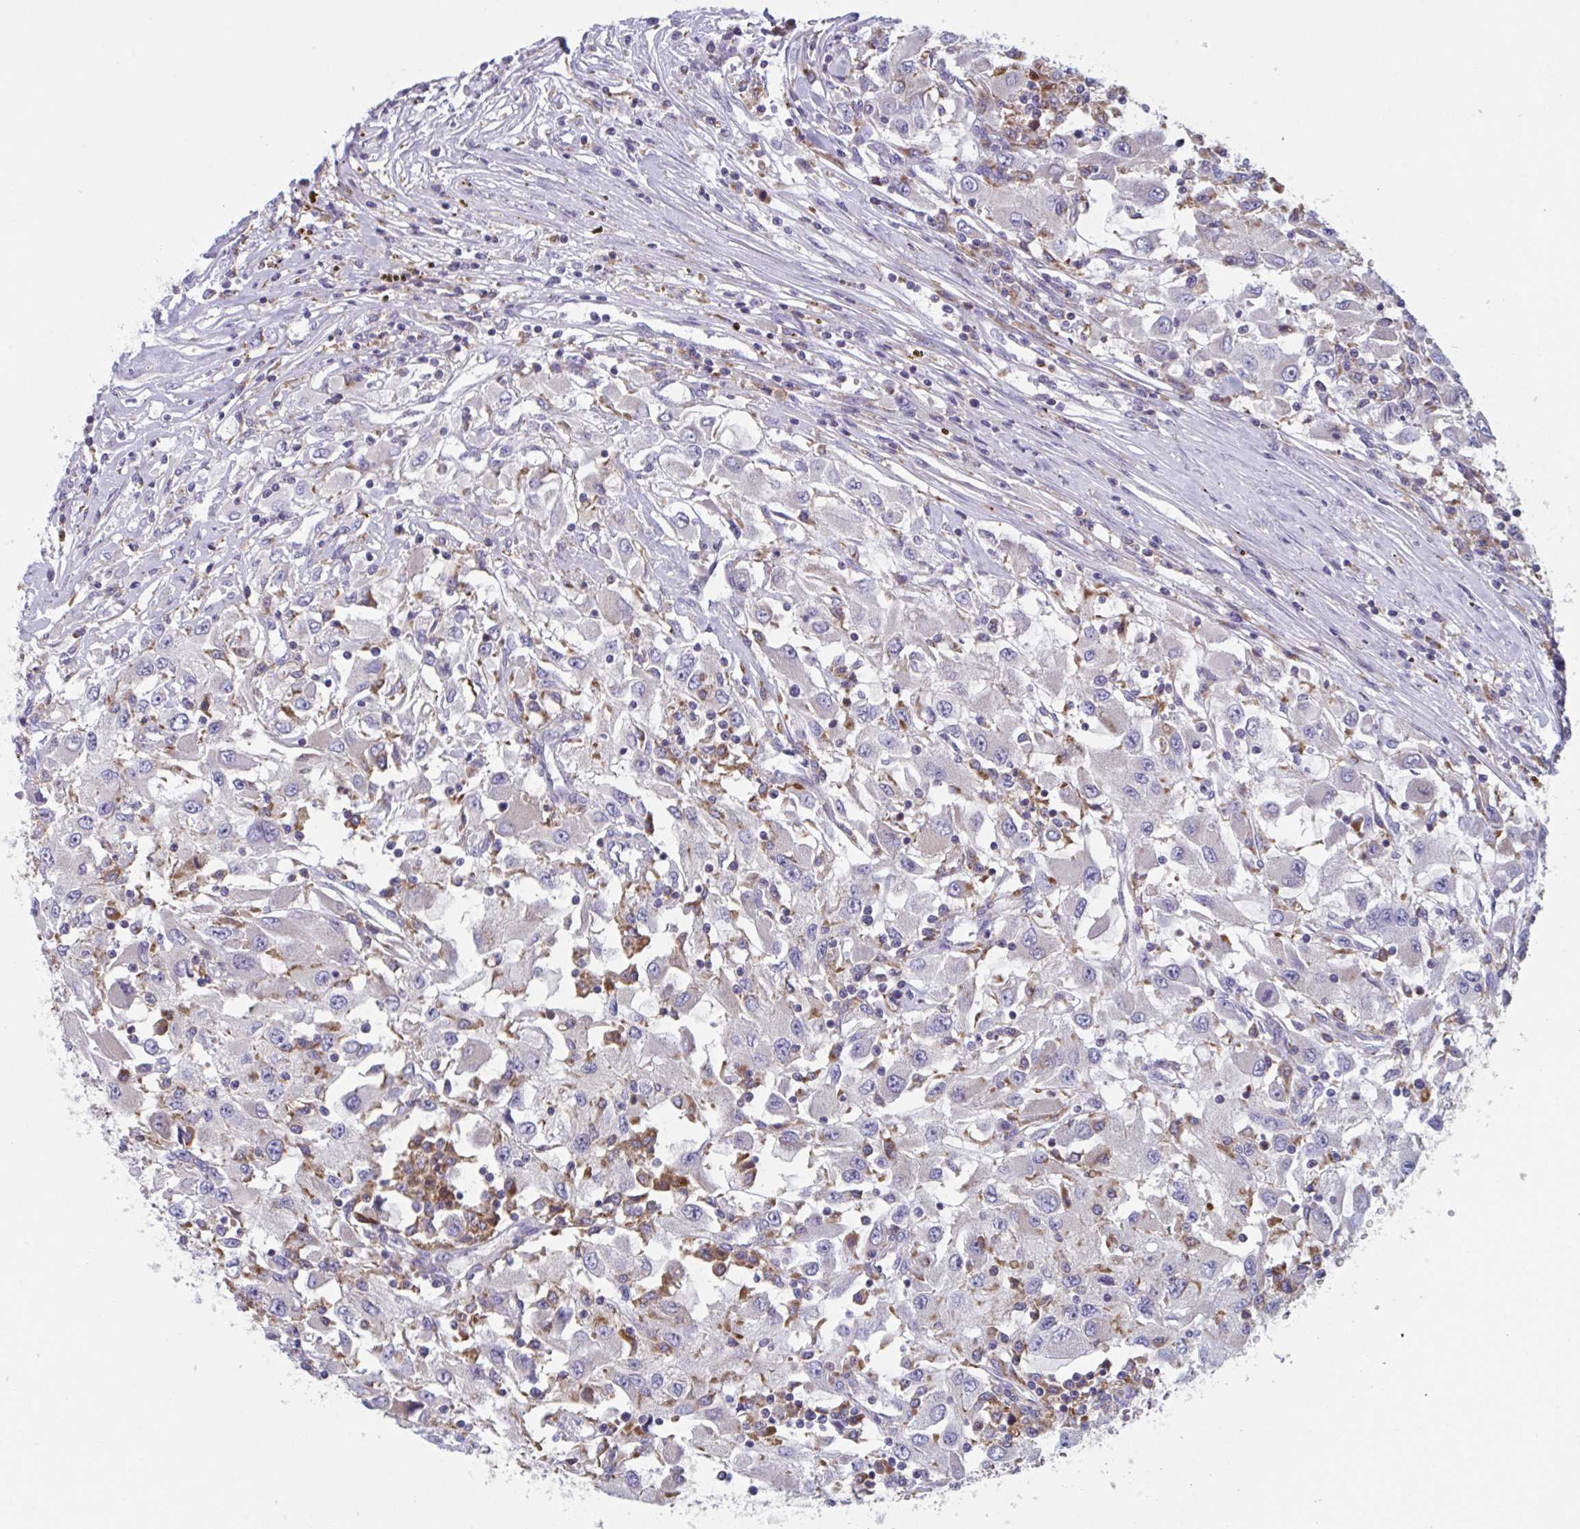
{"staining": {"intensity": "negative", "quantity": "none", "location": "none"}, "tissue": "renal cancer", "cell_type": "Tumor cells", "image_type": "cancer", "snomed": [{"axis": "morphology", "description": "Adenocarcinoma, NOS"}, {"axis": "topography", "description": "Kidney"}], "caption": "DAB (3,3'-diaminobenzidine) immunohistochemical staining of human renal cancer (adenocarcinoma) displays no significant staining in tumor cells.", "gene": "NIPSNAP1", "patient": {"sex": "female", "age": 67}}